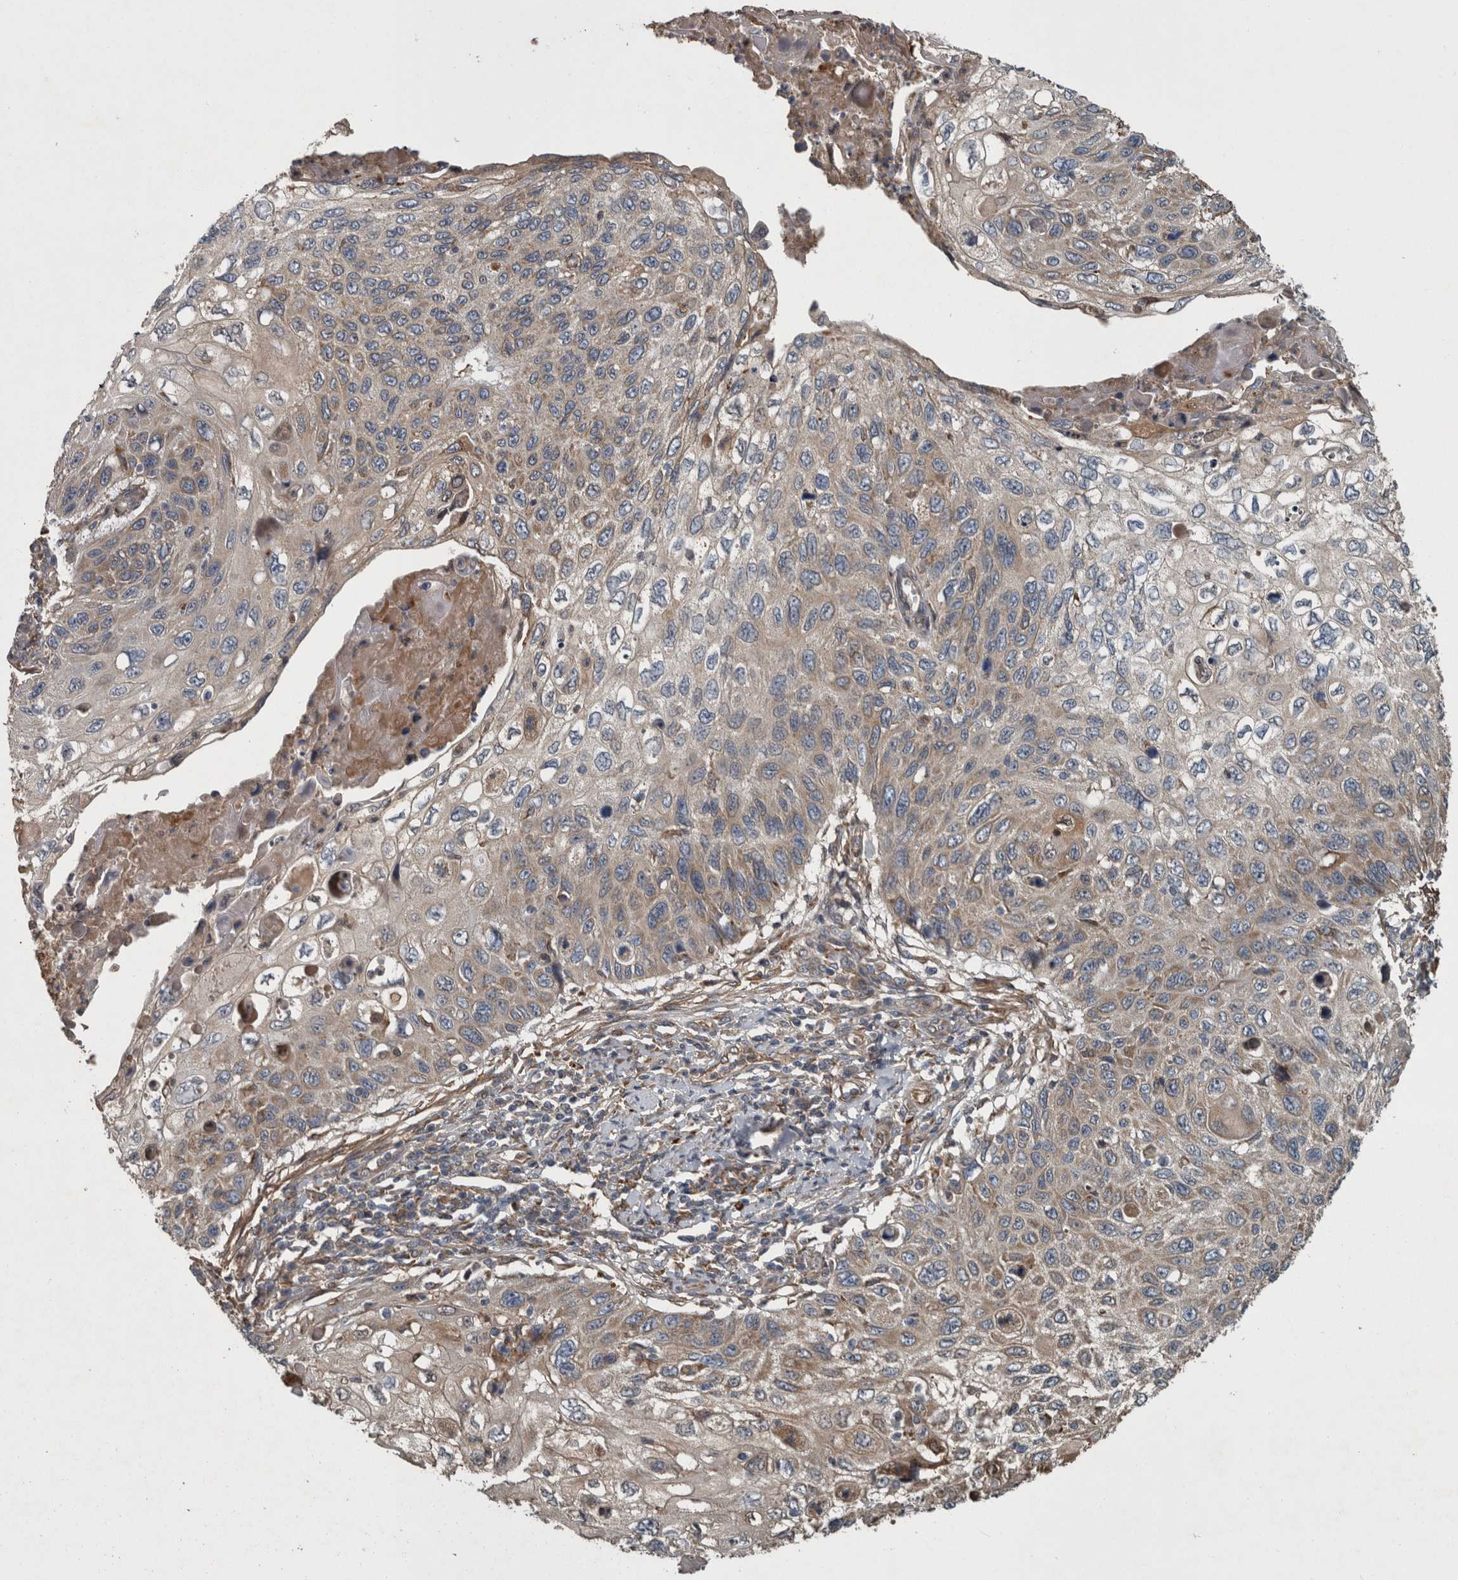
{"staining": {"intensity": "weak", "quantity": "25%-75%", "location": "cytoplasmic/membranous"}, "tissue": "cervical cancer", "cell_type": "Tumor cells", "image_type": "cancer", "snomed": [{"axis": "morphology", "description": "Squamous cell carcinoma, NOS"}, {"axis": "topography", "description": "Cervix"}], "caption": "This photomicrograph shows cervical cancer stained with immunohistochemistry (IHC) to label a protein in brown. The cytoplasmic/membranous of tumor cells show weak positivity for the protein. Nuclei are counter-stained blue.", "gene": "EXOC8", "patient": {"sex": "female", "age": 70}}